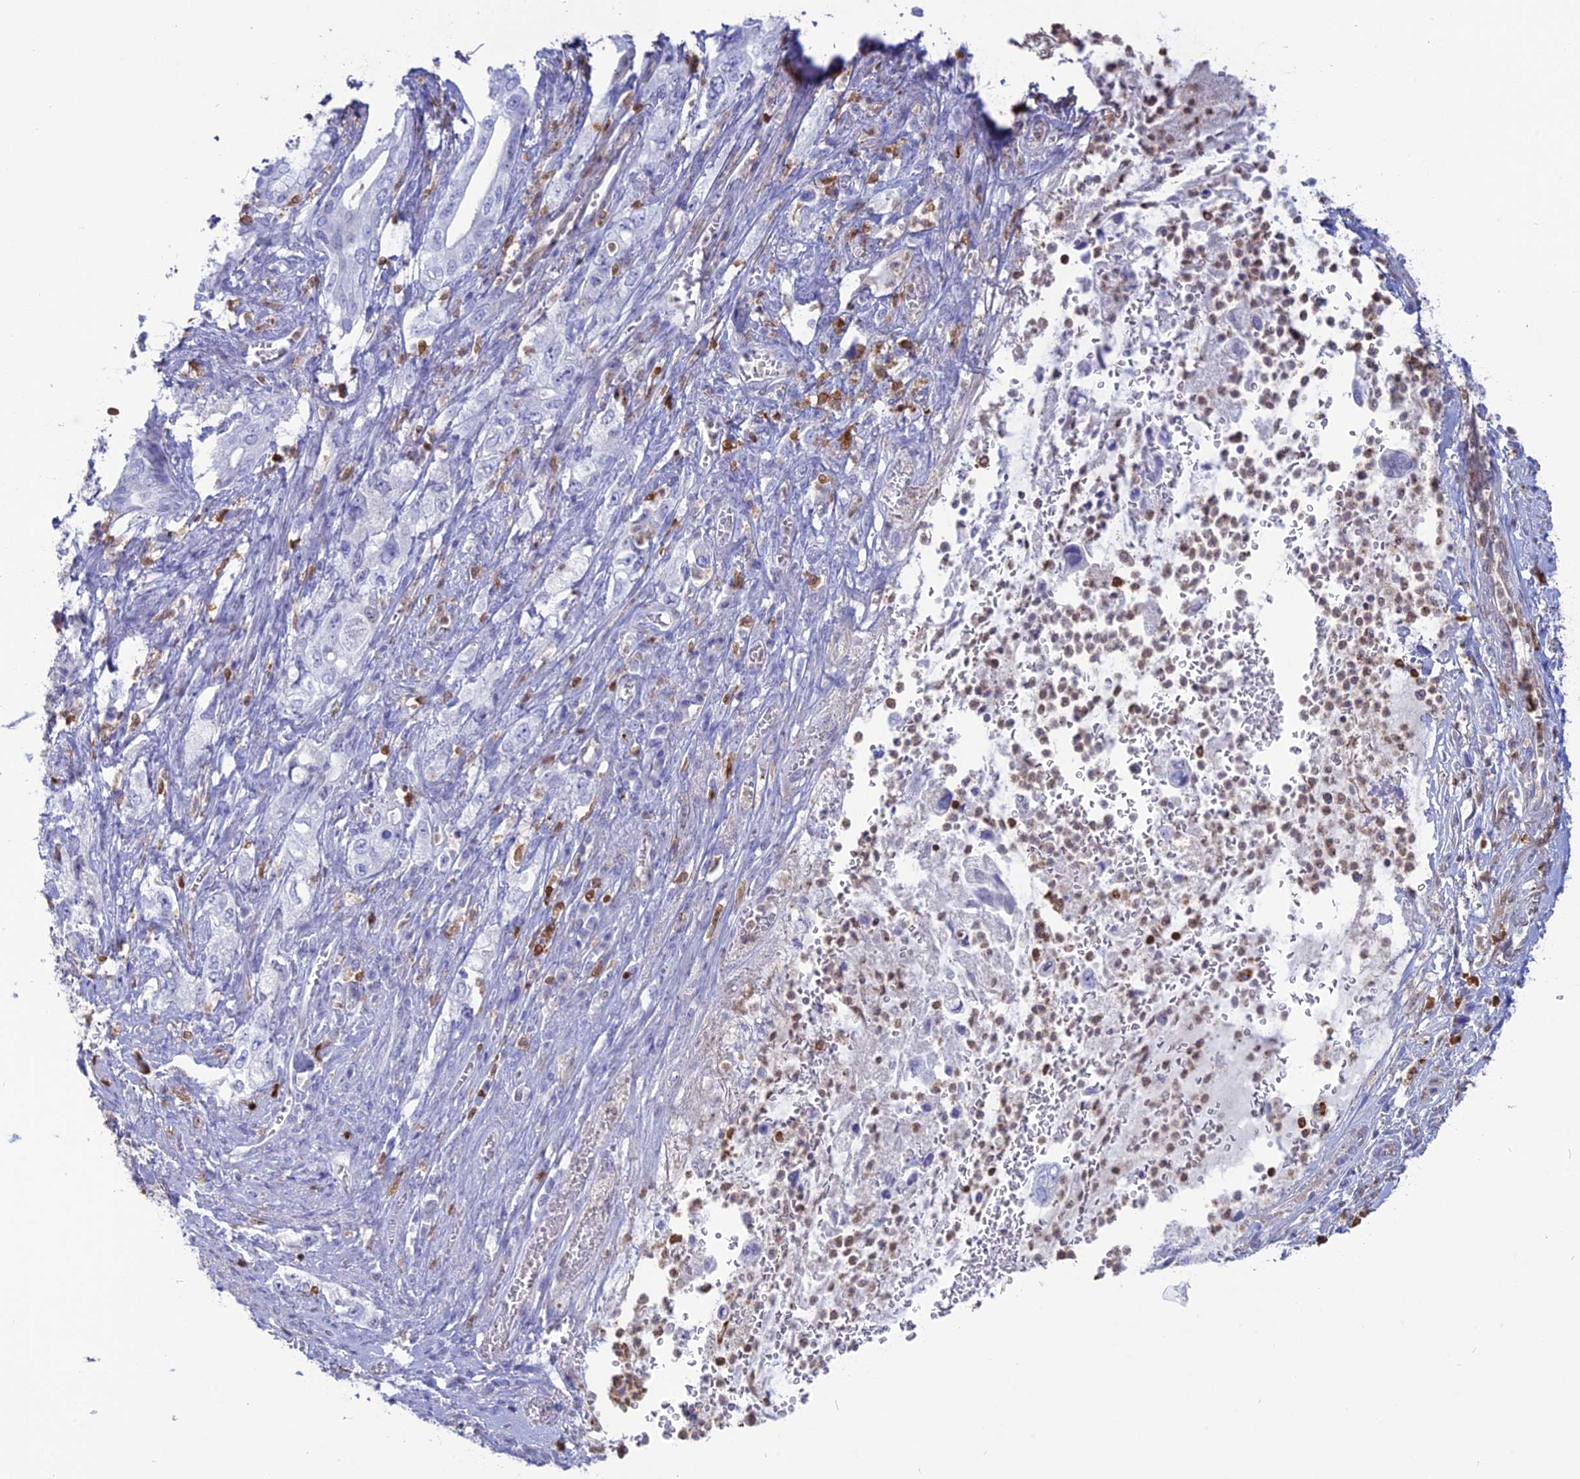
{"staining": {"intensity": "negative", "quantity": "none", "location": "none"}, "tissue": "pancreatic cancer", "cell_type": "Tumor cells", "image_type": "cancer", "snomed": [{"axis": "morphology", "description": "Adenocarcinoma, NOS"}, {"axis": "topography", "description": "Pancreas"}], "caption": "Immunohistochemistry histopathology image of neoplastic tissue: adenocarcinoma (pancreatic) stained with DAB shows no significant protein staining in tumor cells.", "gene": "PGBD4", "patient": {"sex": "female", "age": 73}}